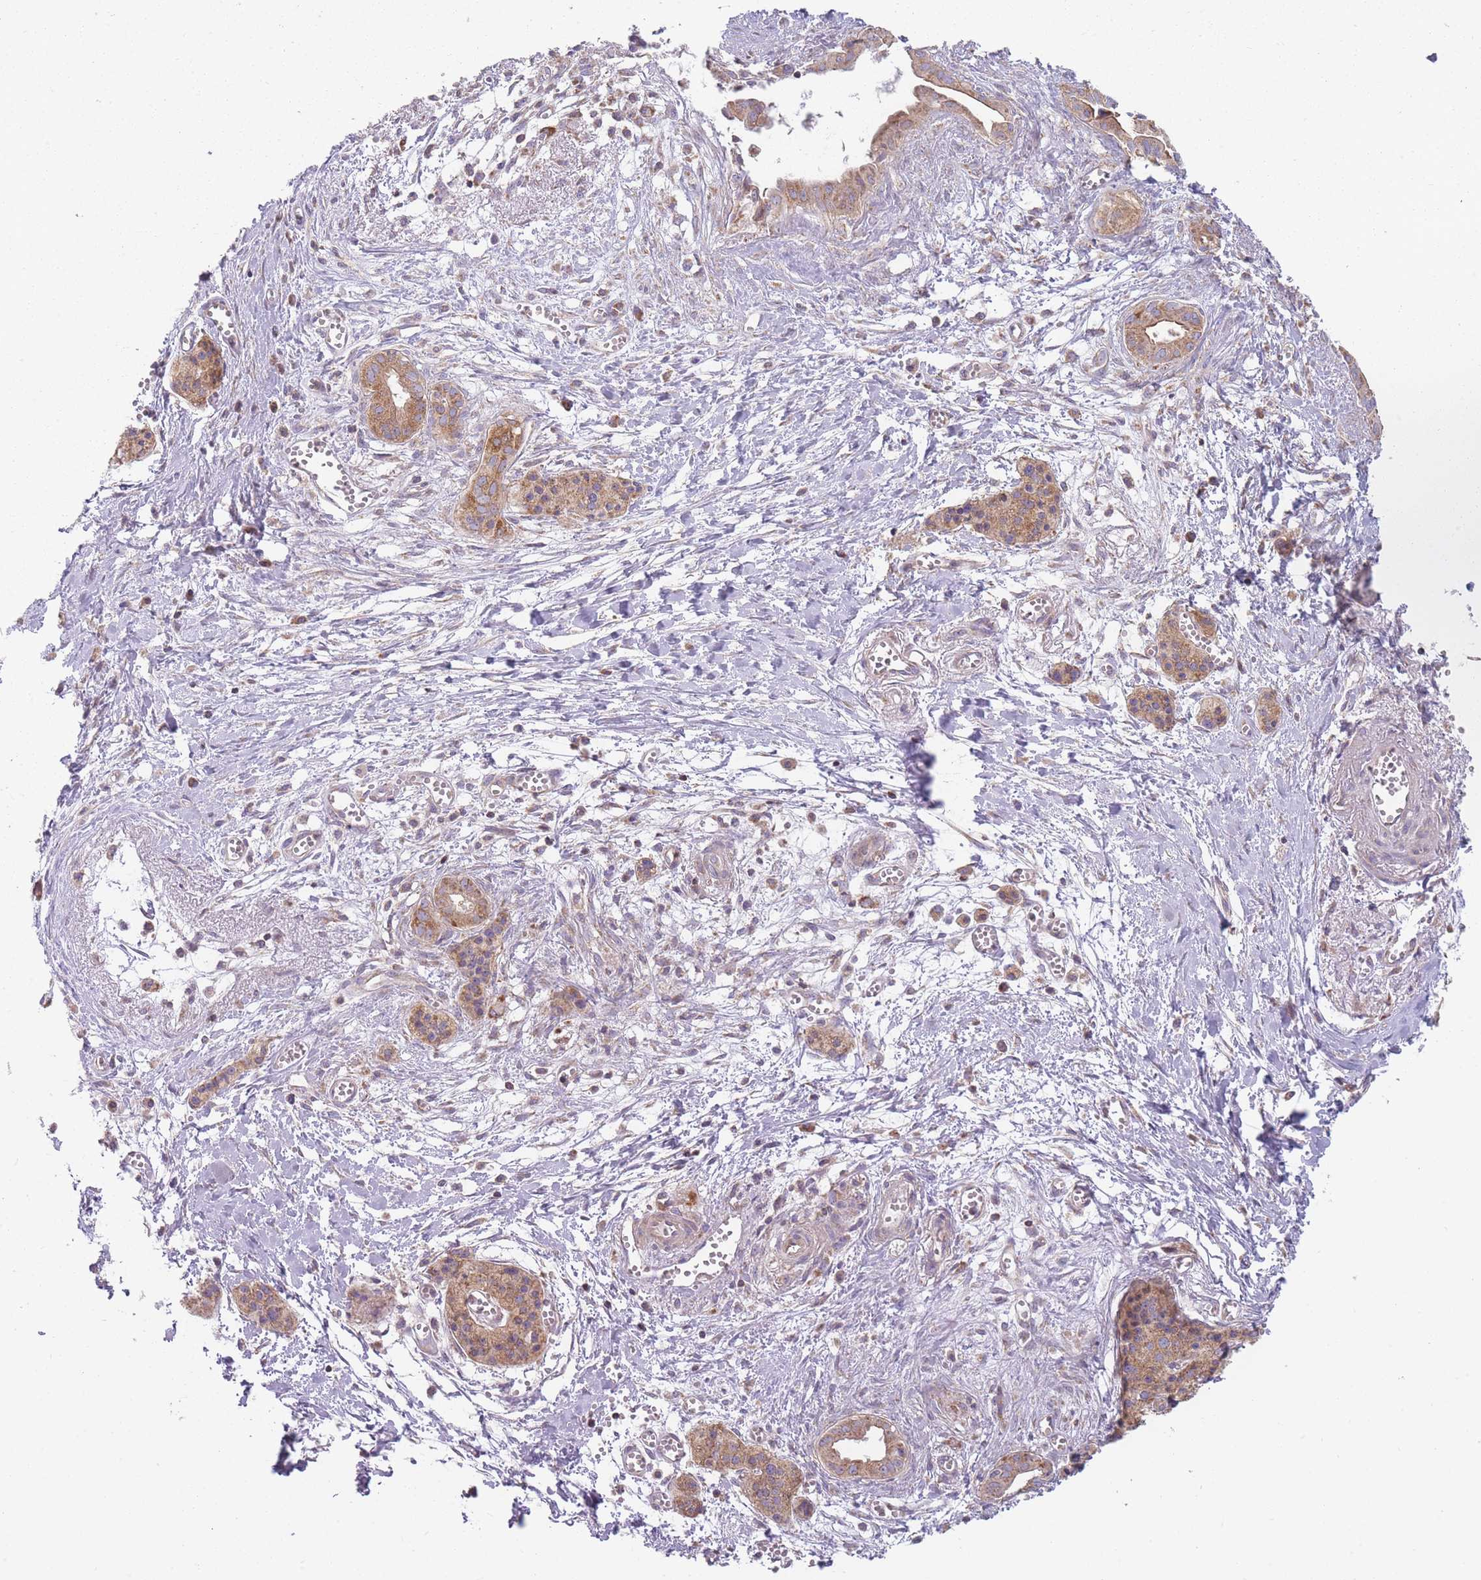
{"staining": {"intensity": "moderate", "quantity": ">75%", "location": "cytoplasmic/membranous"}, "tissue": "pancreatic cancer", "cell_type": "Tumor cells", "image_type": "cancer", "snomed": [{"axis": "morphology", "description": "Adenocarcinoma, NOS"}, {"axis": "topography", "description": "Pancreas"}], "caption": "Tumor cells show medium levels of moderate cytoplasmic/membranous expression in approximately >75% of cells in human pancreatic cancer (adenocarcinoma).", "gene": "NDUFA9", "patient": {"sex": "male", "age": 71}}